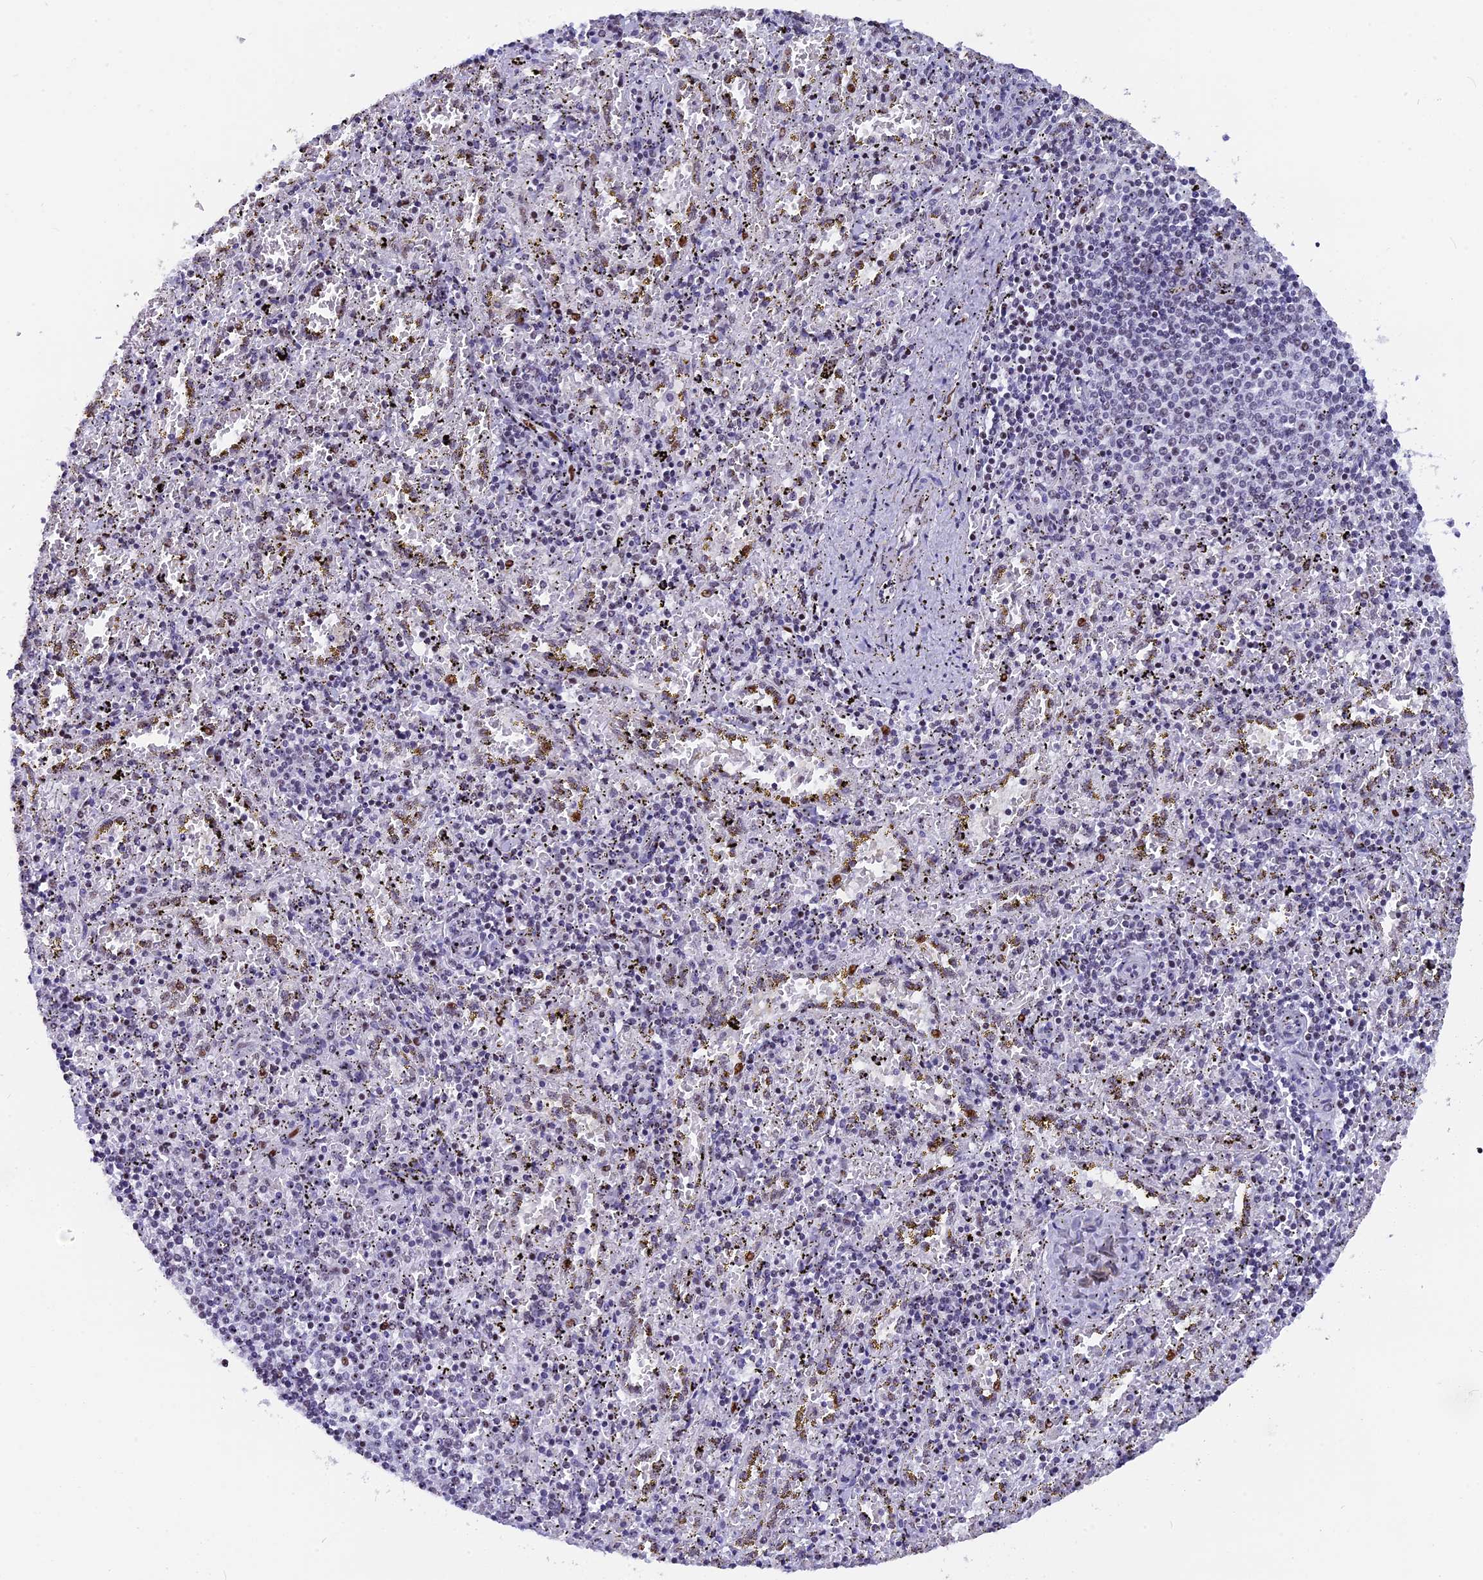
{"staining": {"intensity": "moderate", "quantity": "<25%", "location": "nuclear"}, "tissue": "spleen", "cell_type": "Cells in red pulp", "image_type": "normal", "snomed": [{"axis": "morphology", "description": "Normal tissue, NOS"}, {"axis": "topography", "description": "Spleen"}], "caption": "An immunohistochemistry micrograph of benign tissue is shown. Protein staining in brown labels moderate nuclear positivity in spleen within cells in red pulp.", "gene": "NSA2", "patient": {"sex": "male", "age": 11}}